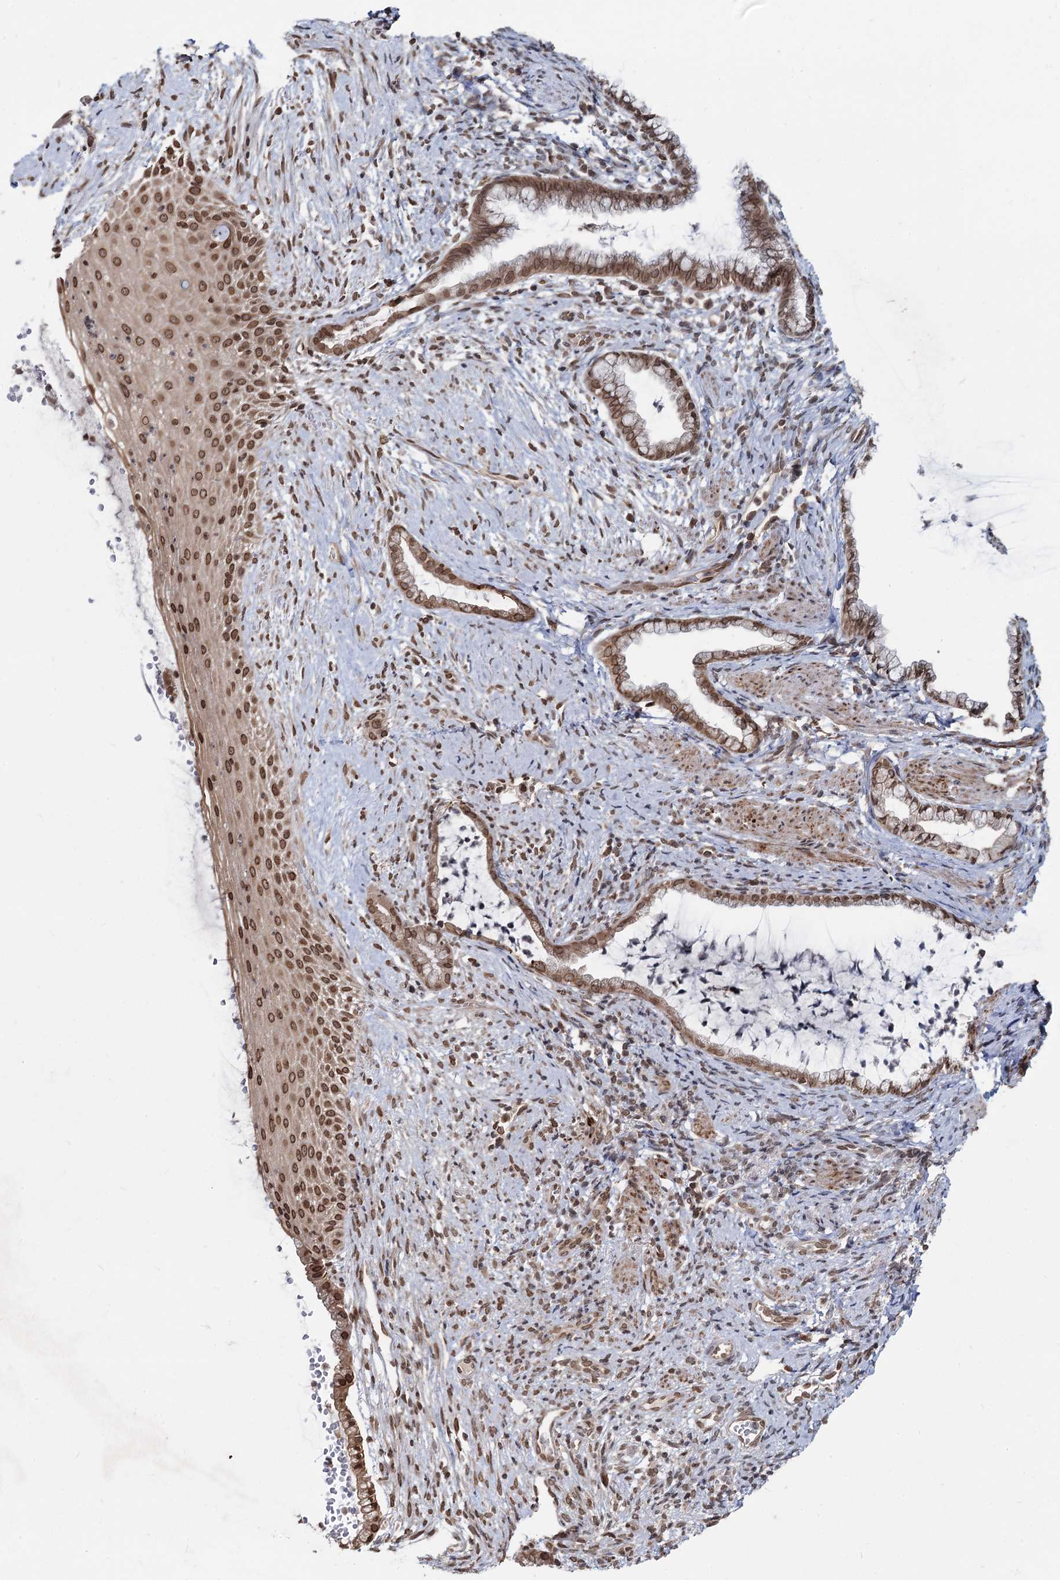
{"staining": {"intensity": "strong", "quantity": ">75%", "location": "nuclear"}, "tissue": "cervix", "cell_type": "Glandular cells", "image_type": "normal", "snomed": [{"axis": "morphology", "description": "Normal tissue, NOS"}, {"axis": "topography", "description": "Cervix"}], "caption": "A high amount of strong nuclear expression is seen in about >75% of glandular cells in benign cervix. The staining was performed using DAB (3,3'-diaminobenzidine) to visualize the protein expression in brown, while the nuclei were stained in blue with hematoxylin (Magnification: 20x).", "gene": "RNF6", "patient": {"sex": "female", "age": 36}}